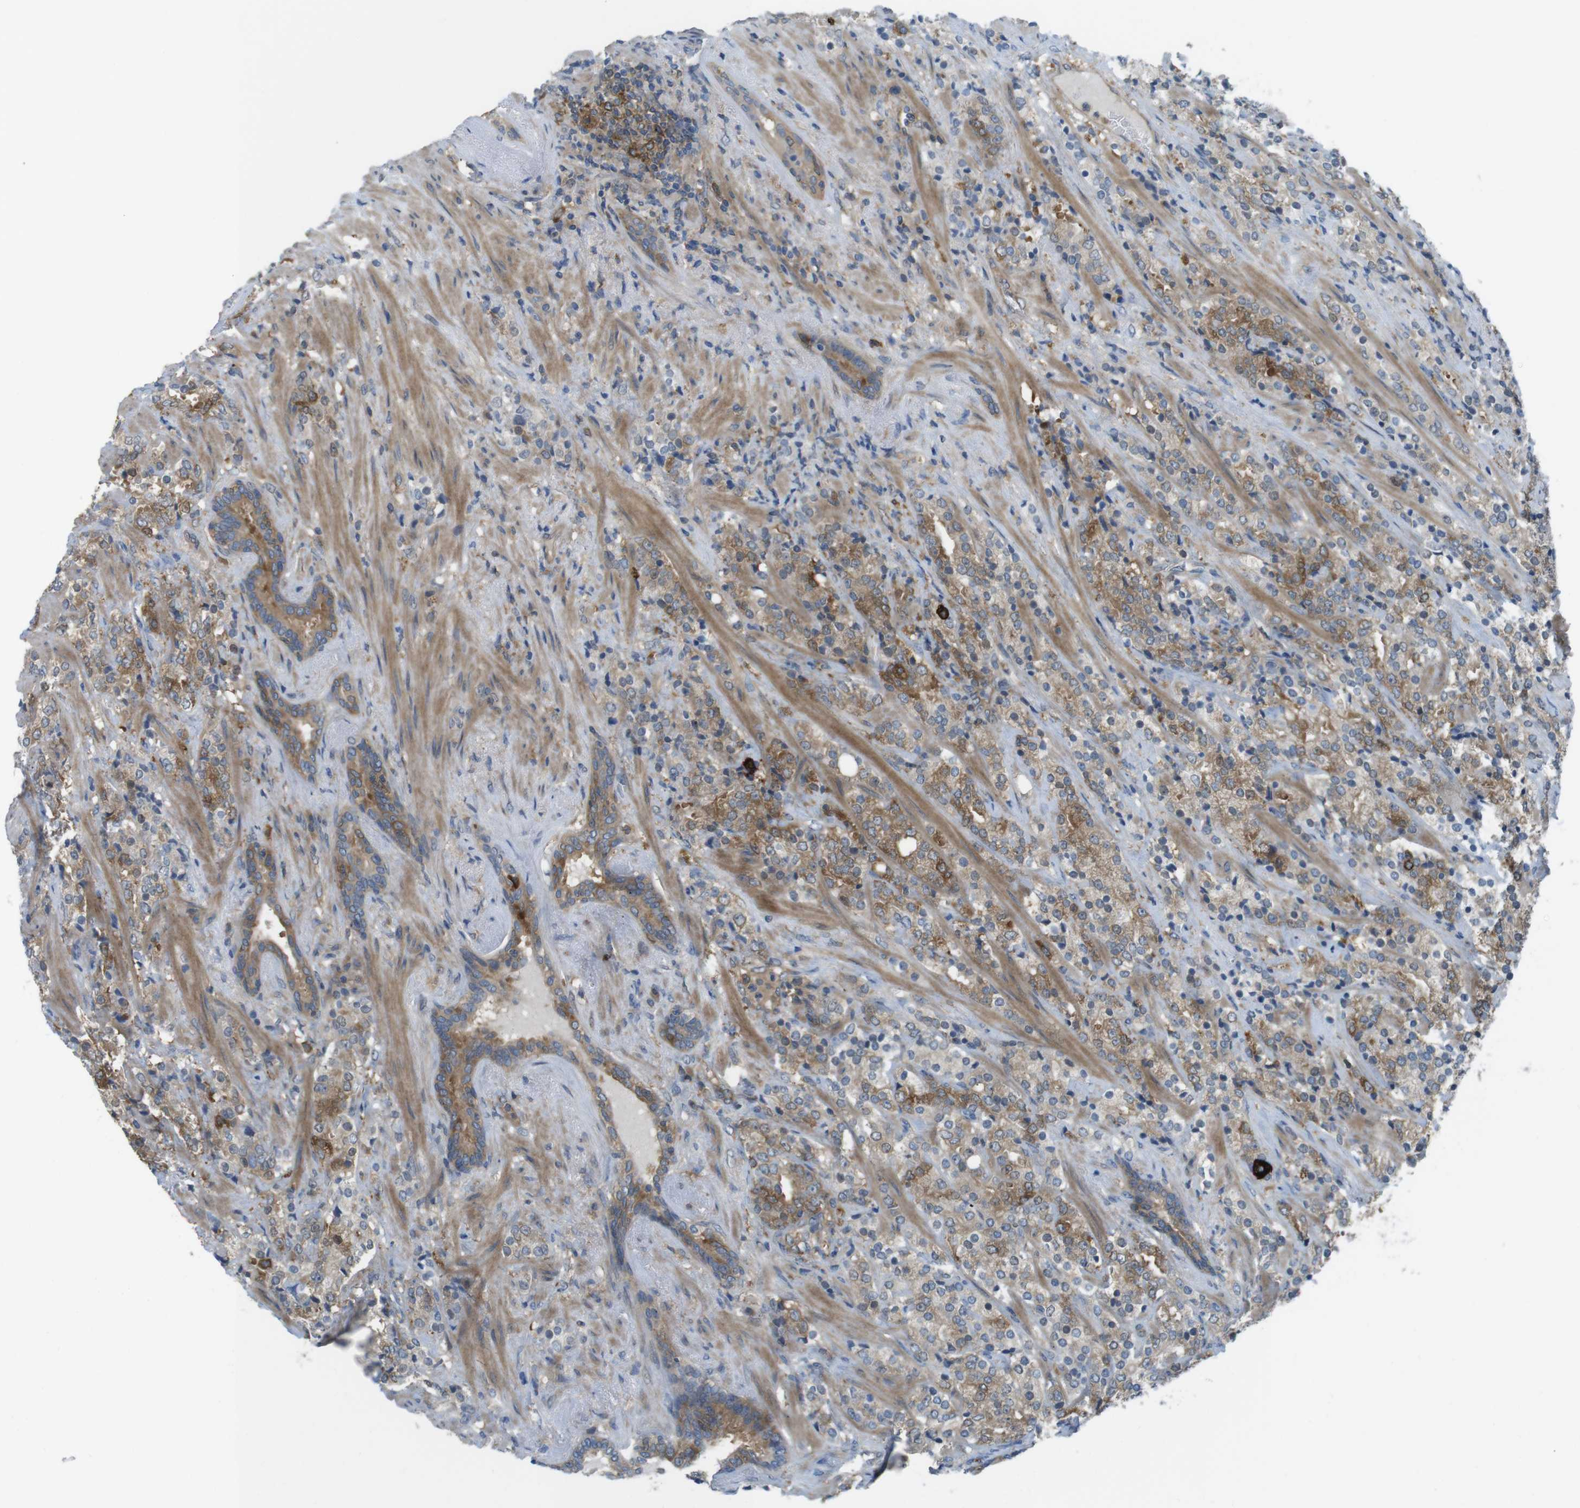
{"staining": {"intensity": "moderate", "quantity": ">75%", "location": "cytoplasmic/membranous"}, "tissue": "prostate cancer", "cell_type": "Tumor cells", "image_type": "cancer", "snomed": [{"axis": "morphology", "description": "Adenocarcinoma, High grade"}, {"axis": "topography", "description": "Prostate"}], "caption": "Prostate cancer was stained to show a protein in brown. There is medium levels of moderate cytoplasmic/membranous expression in about >75% of tumor cells.", "gene": "MTHFD1", "patient": {"sex": "male", "age": 71}}